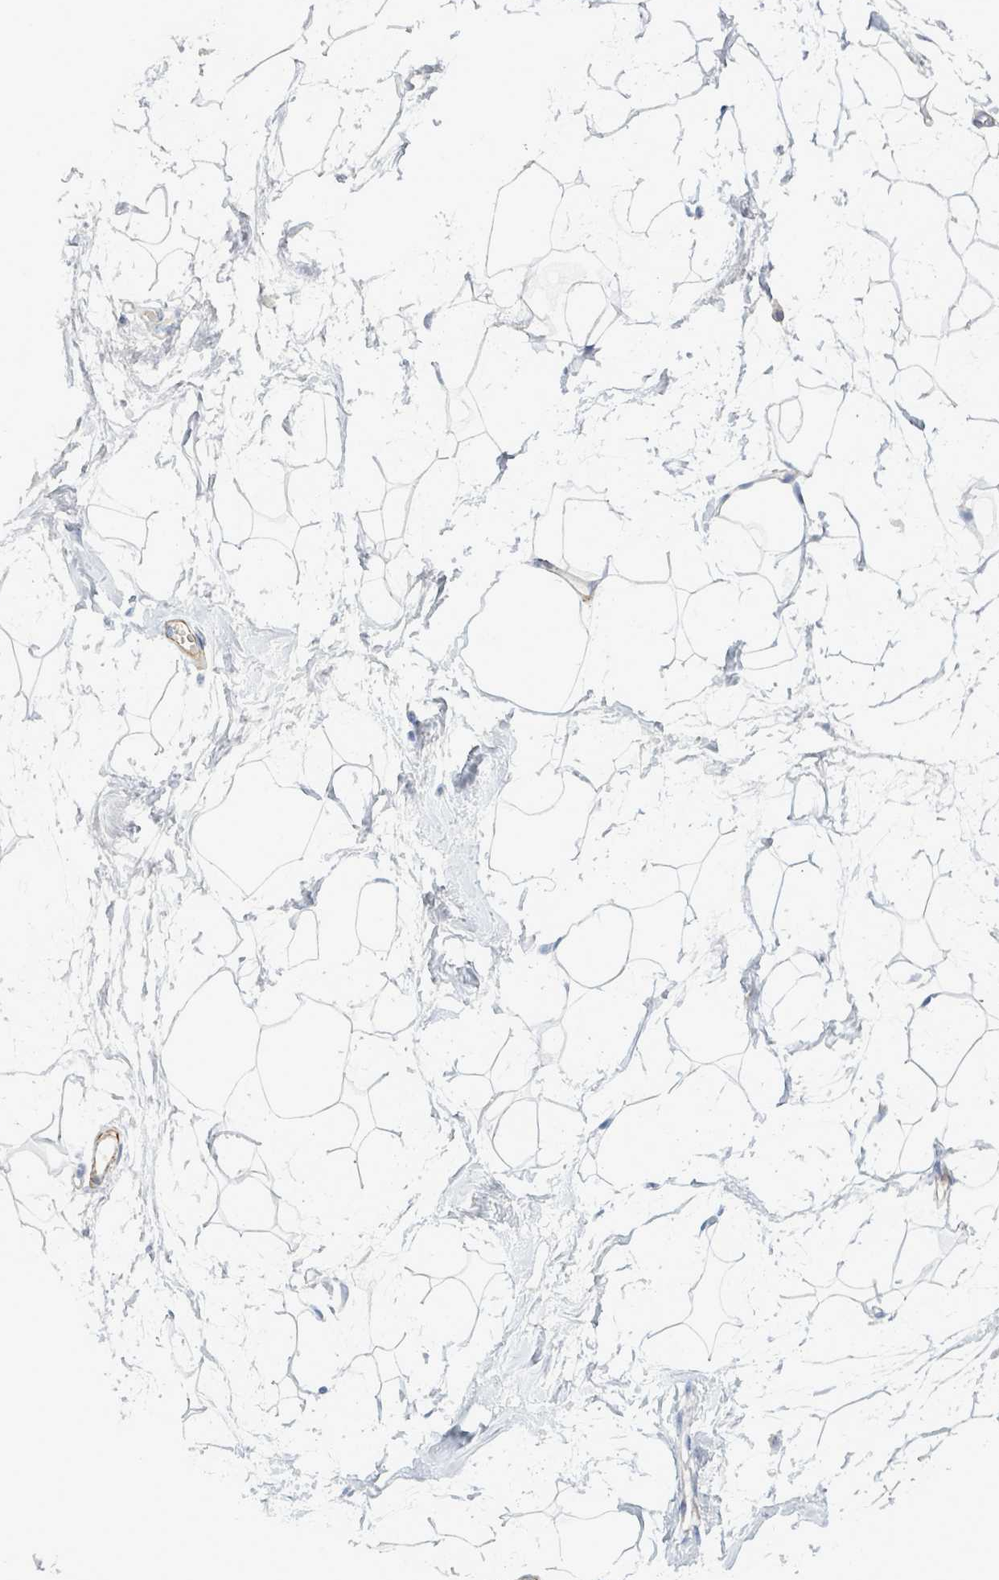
{"staining": {"intensity": "negative", "quantity": "none", "location": "none"}, "tissue": "breast", "cell_type": "Adipocytes", "image_type": "normal", "snomed": [{"axis": "morphology", "description": "Normal tissue, NOS"}, {"axis": "topography", "description": "Breast"}], "caption": "This is an immunohistochemistry image of normal human breast. There is no positivity in adipocytes.", "gene": "DMRTC1B", "patient": {"sex": "female", "age": 45}}